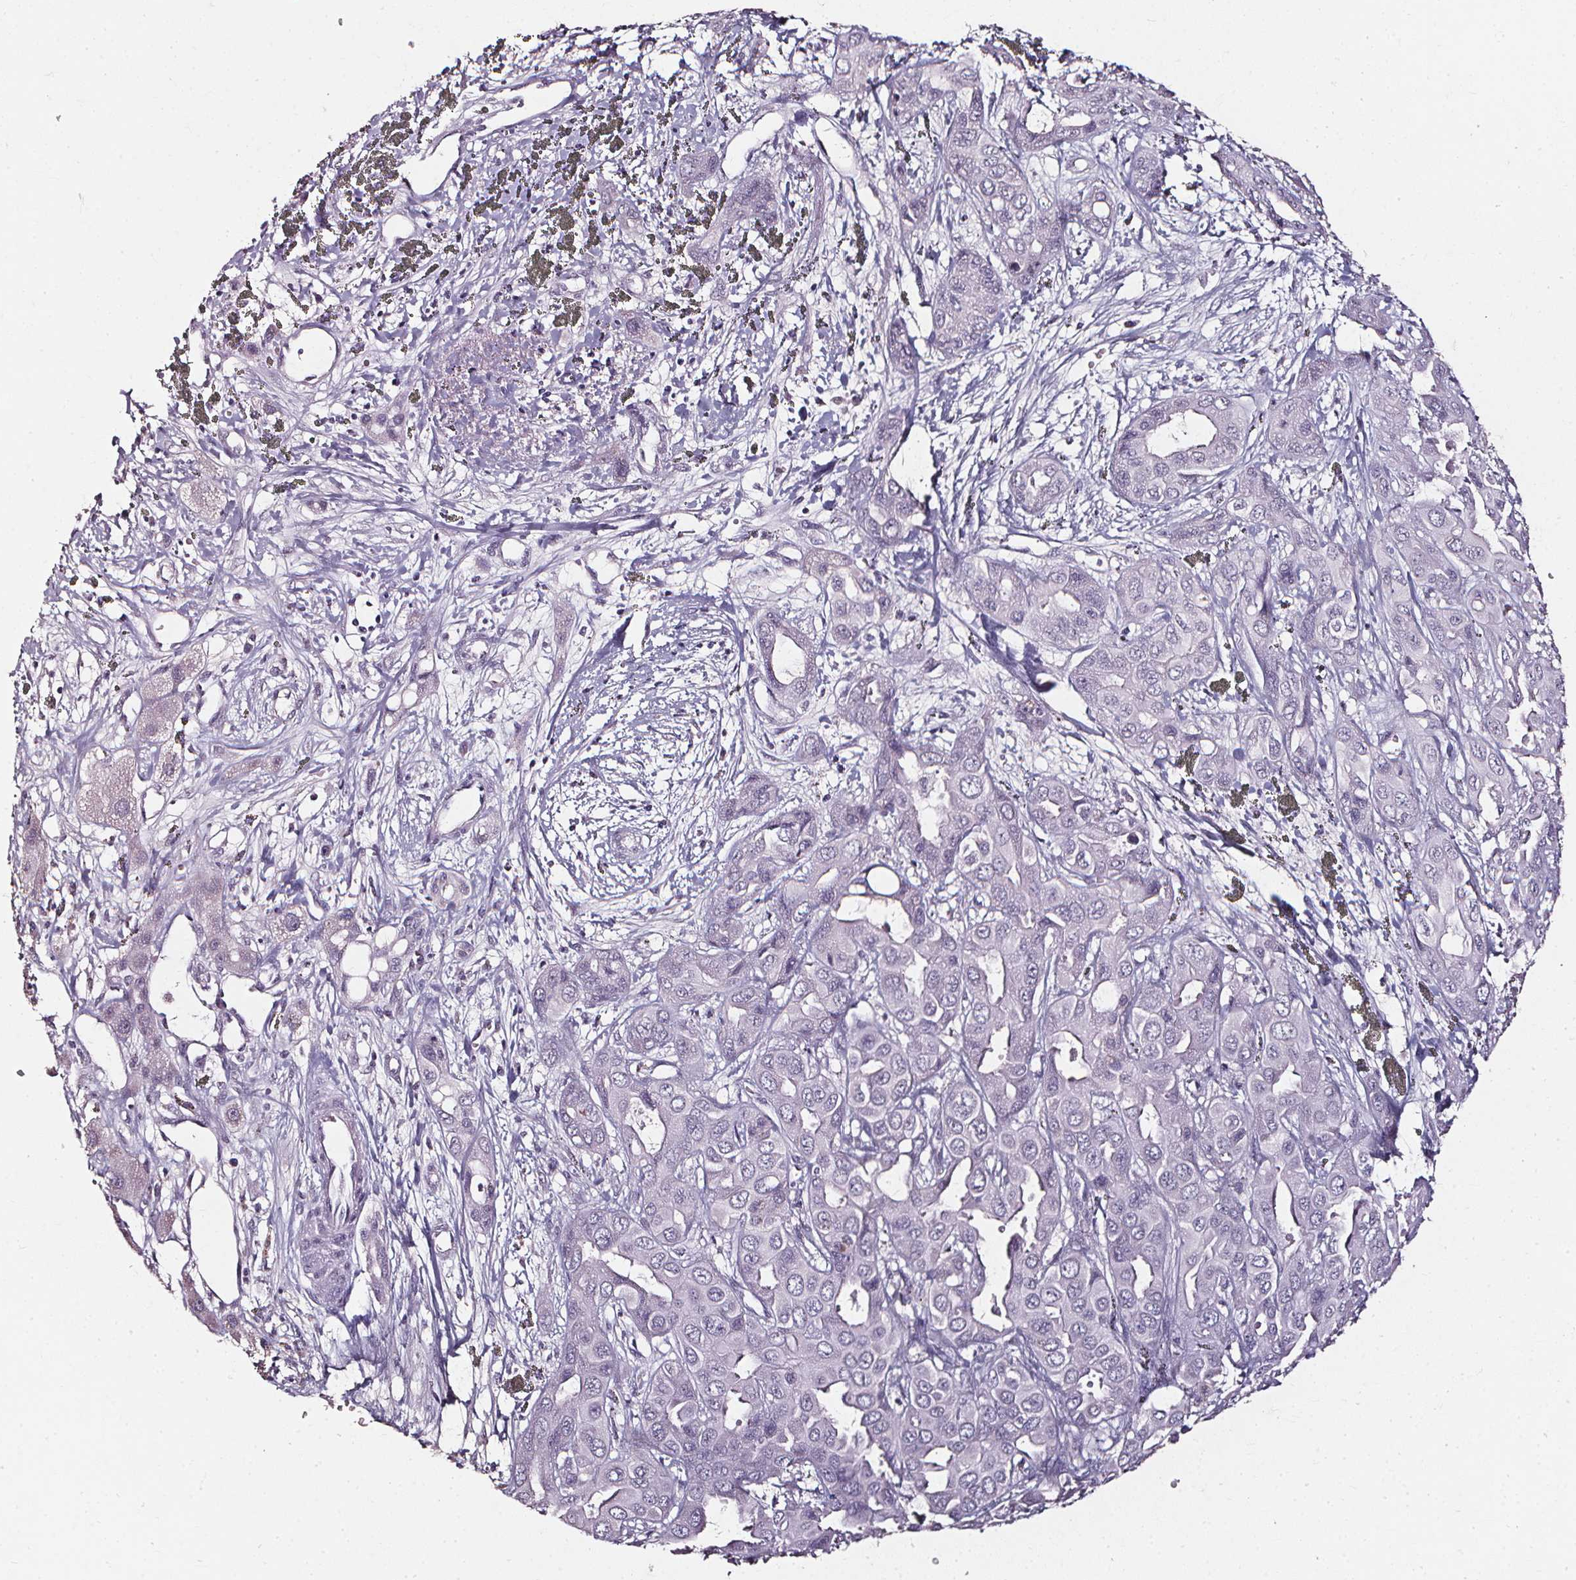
{"staining": {"intensity": "negative", "quantity": "none", "location": "none"}, "tissue": "liver cancer", "cell_type": "Tumor cells", "image_type": "cancer", "snomed": [{"axis": "morphology", "description": "Cholangiocarcinoma"}, {"axis": "topography", "description": "Liver"}], "caption": "Tumor cells show no significant protein positivity in liver cancer (cholangiocarcinoma).", "gene": "DEFA5", "patient": {"sex": "female", "age": 60}}